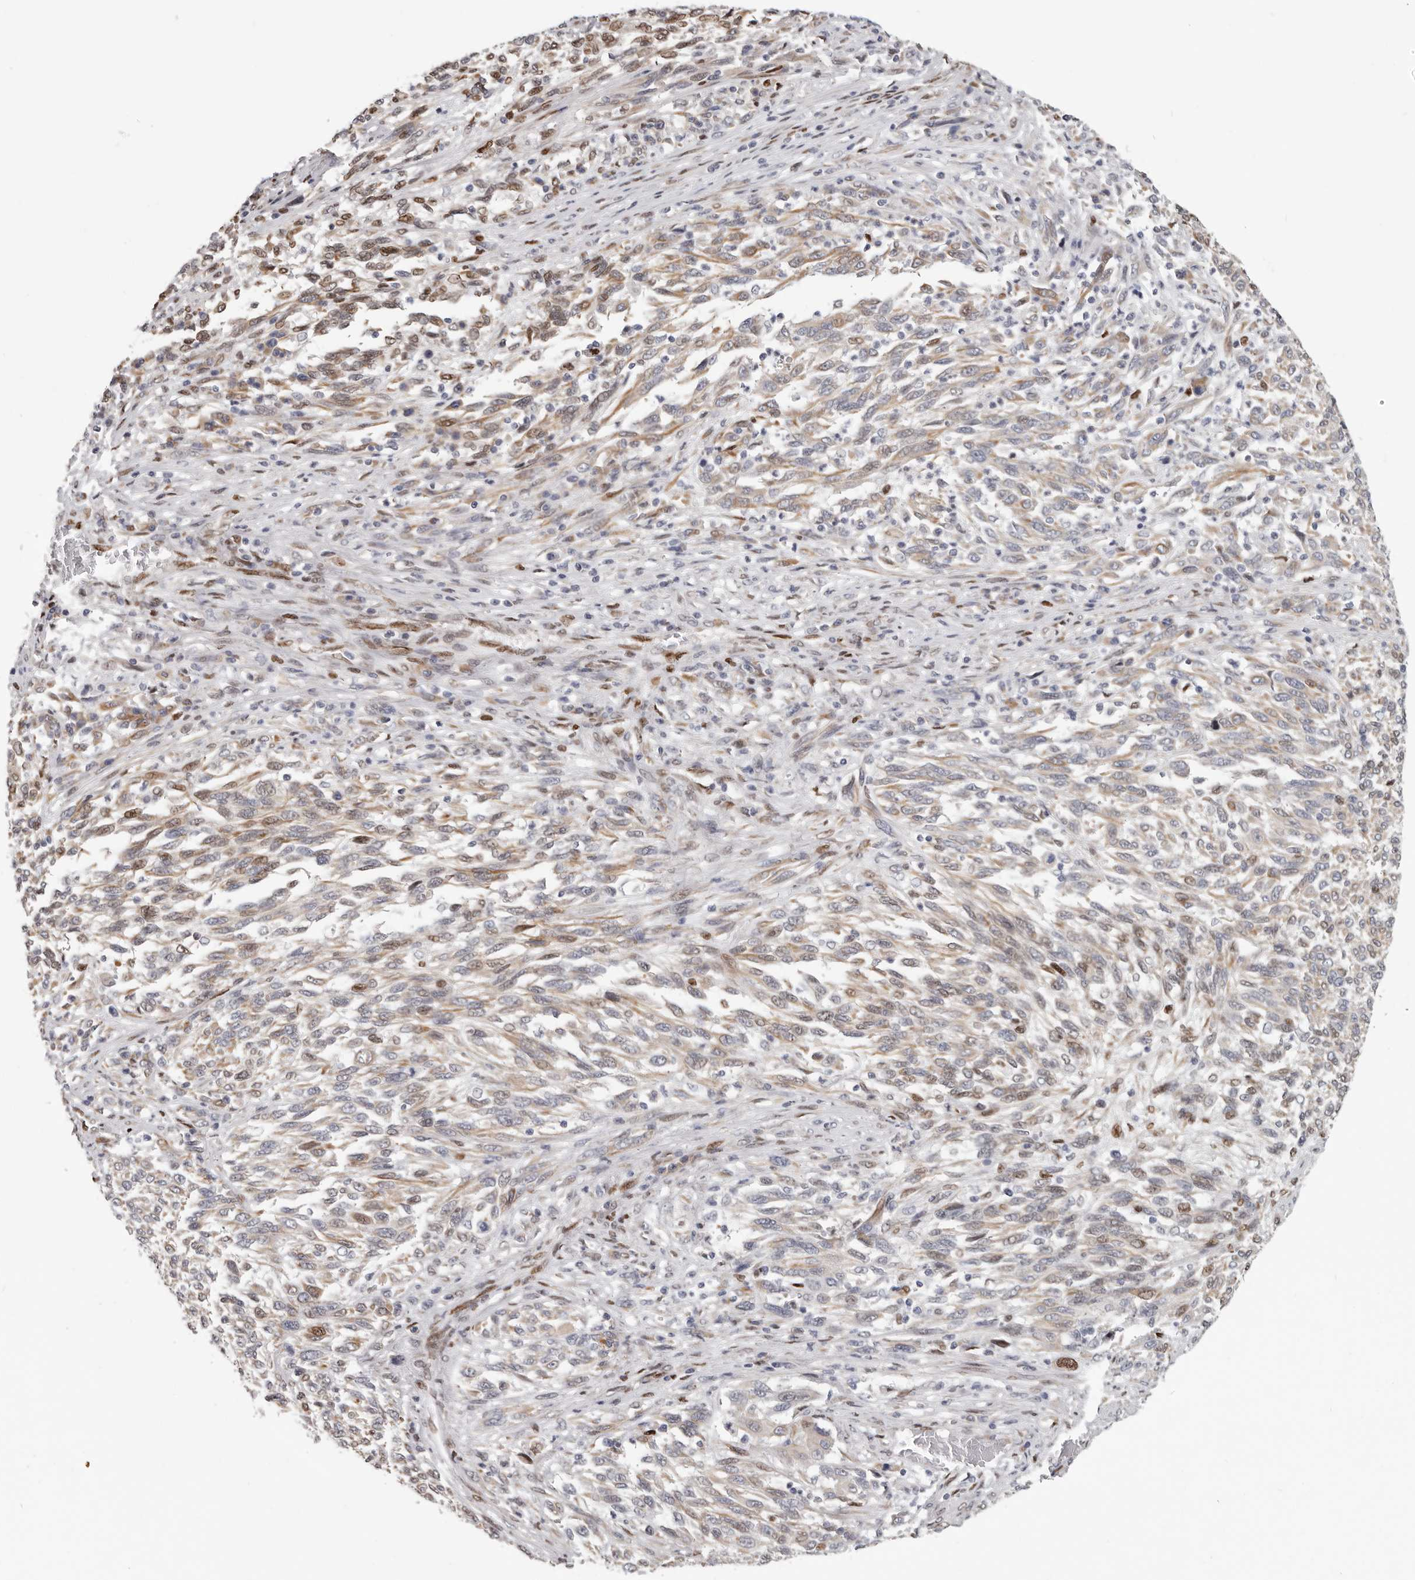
{"staining": {"intensity": "moderate", "quantity": "<25%", "location": "cytoplasmic/membranous,nuclear"}, "tissue": "melanoma", "cell_type": "Tumor cells", "image_type": "cancer", "snomed": [{"axis": "morphology", "description": "Malignant melanoma, Metastatic site"}, {"axis": "topography", "description": "Lymph node"}], "caption": "Malignant melanoma (metastatic site) stained with a brown dye demonstrates moderate cytoplasmic/membranous and nuclear positive expression in approximately <25% of tumor cells.", "gene": "SRP19", "patient": {"sex": "male", "age": 61}}